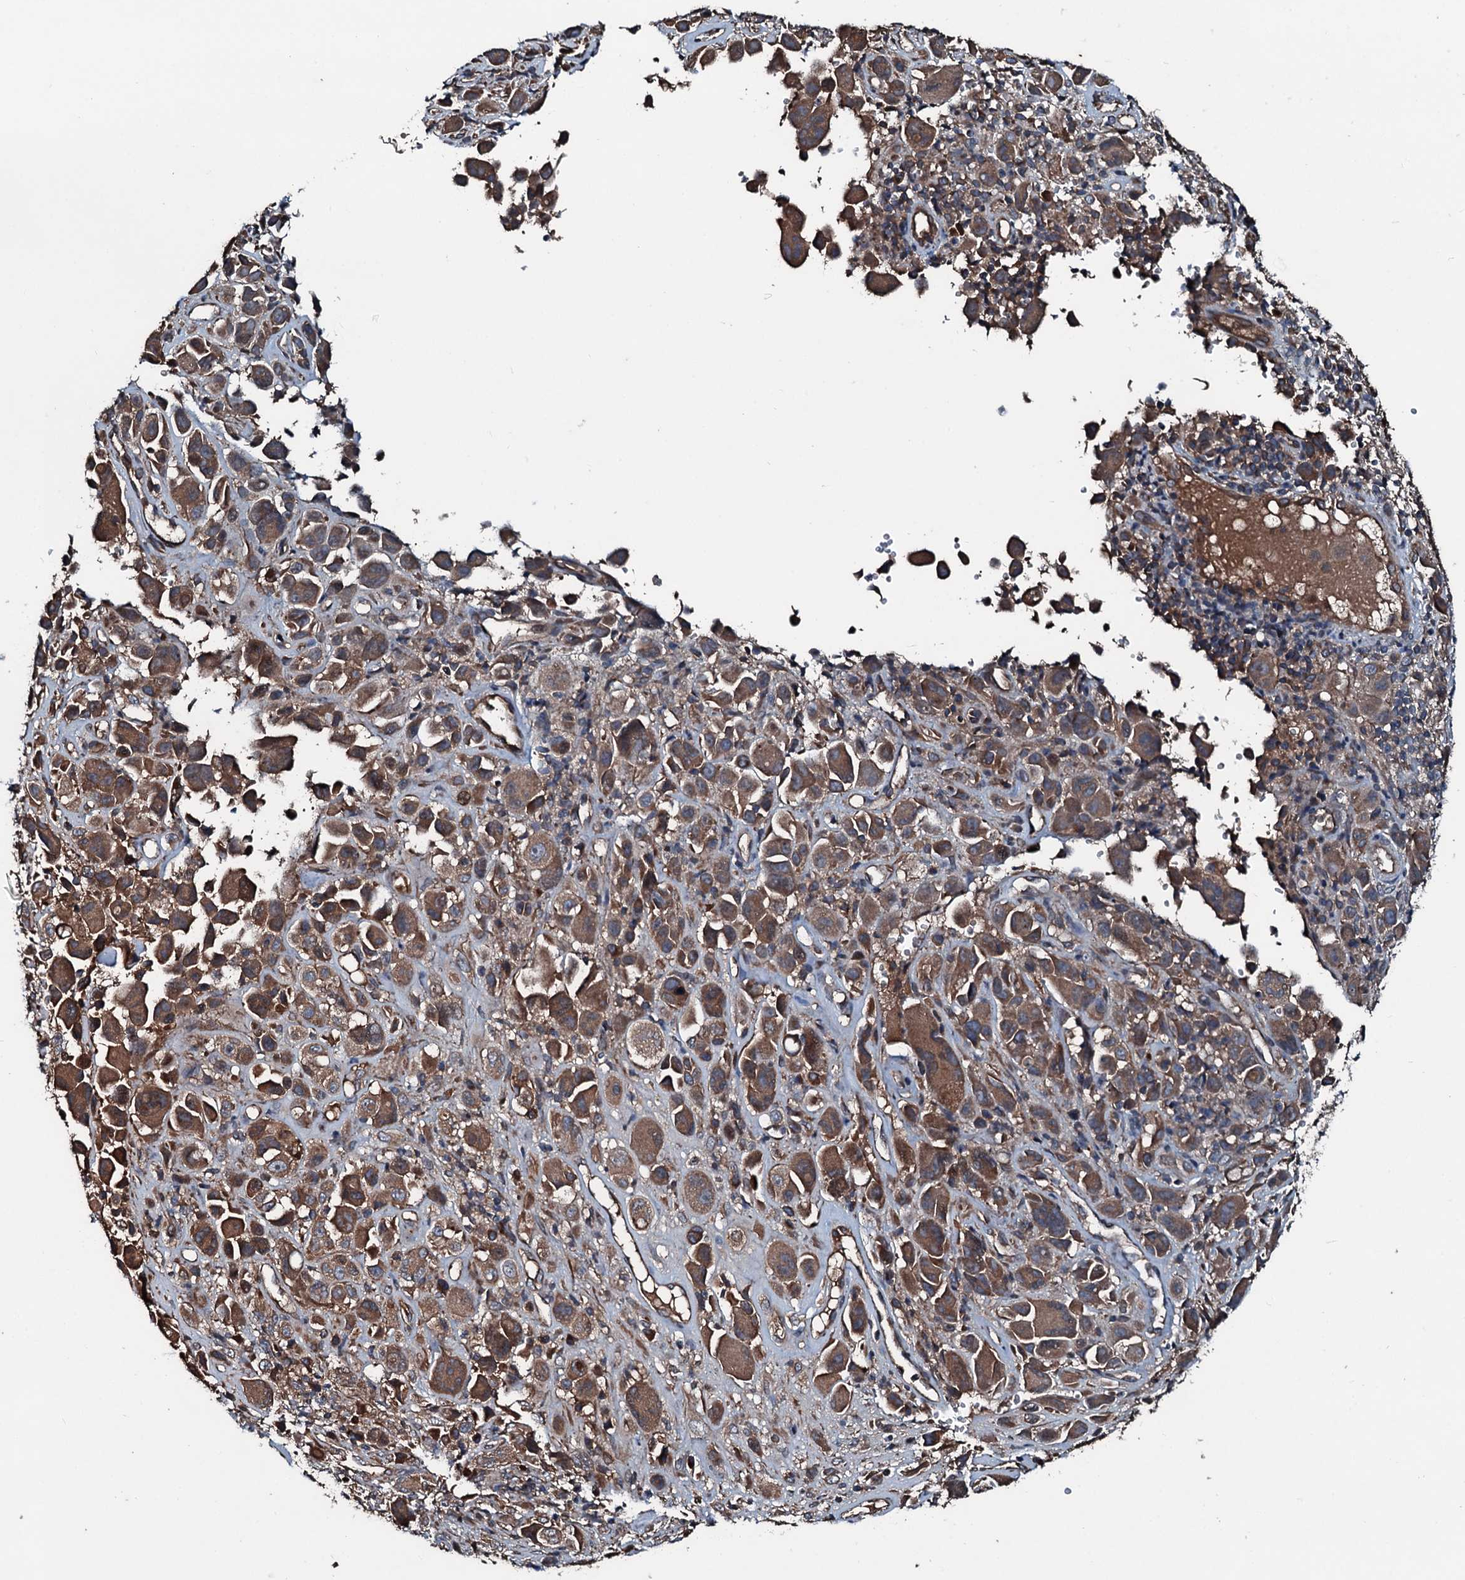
{"staining": {"intensity": "moderate", "quantity": ">75%", "location": "cytoplasmic/membranous"}, "tissue": "melanoma", "cell_type": "Tumor cells", "image_type": "cancer", "snomed": [{"axis": "morphology", "description": "Malignant melanoma, NOS"}, {"axis": "topography", "description": "Skin of trunk"}], "caption": "A brown stain highlights moderate cytoplasmic/membranous positivity of a protein in malignant melanoma tumor cells.", "gene": "AARS1", "patient": {"sex": "male", "age": 71}}